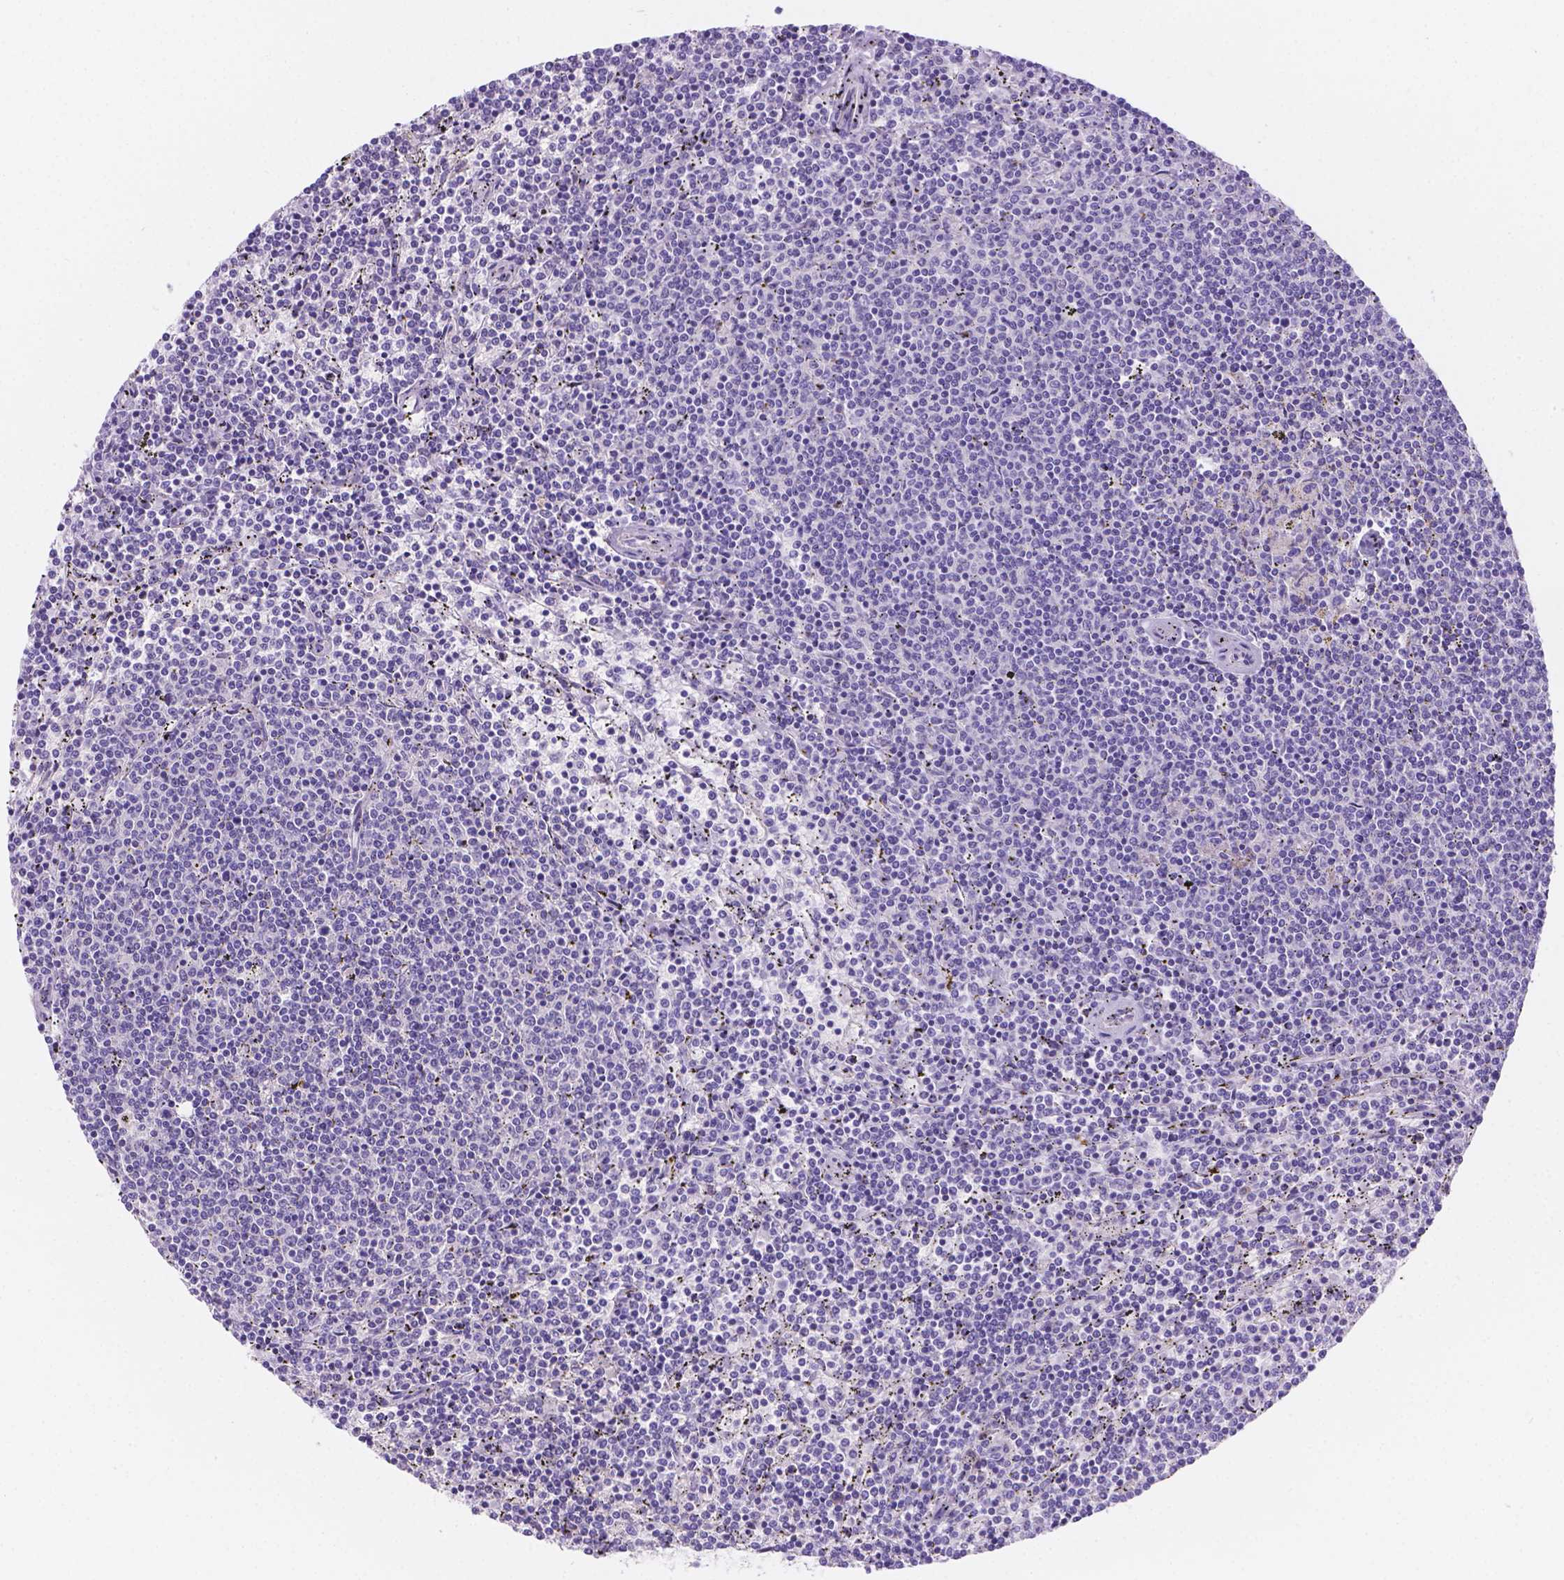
{"staining": {"intensity": "negative", "quantity": "none", "location": "none"}, "tissue": "lymphoma", "cell_type": "Tumor cells", "image_type": "cancer", "snomed": [{"axis": "morphology", "description": "Malignant lymphoma, non-Hodgkin's type, Low grade"}, {"axis": "topography", "description": "Spleen"}], "caption": "Tumor cells show no significant protein staining in lymphoma.", "gene": "CD96", "patient": {"sex": "female", "age": 50}}